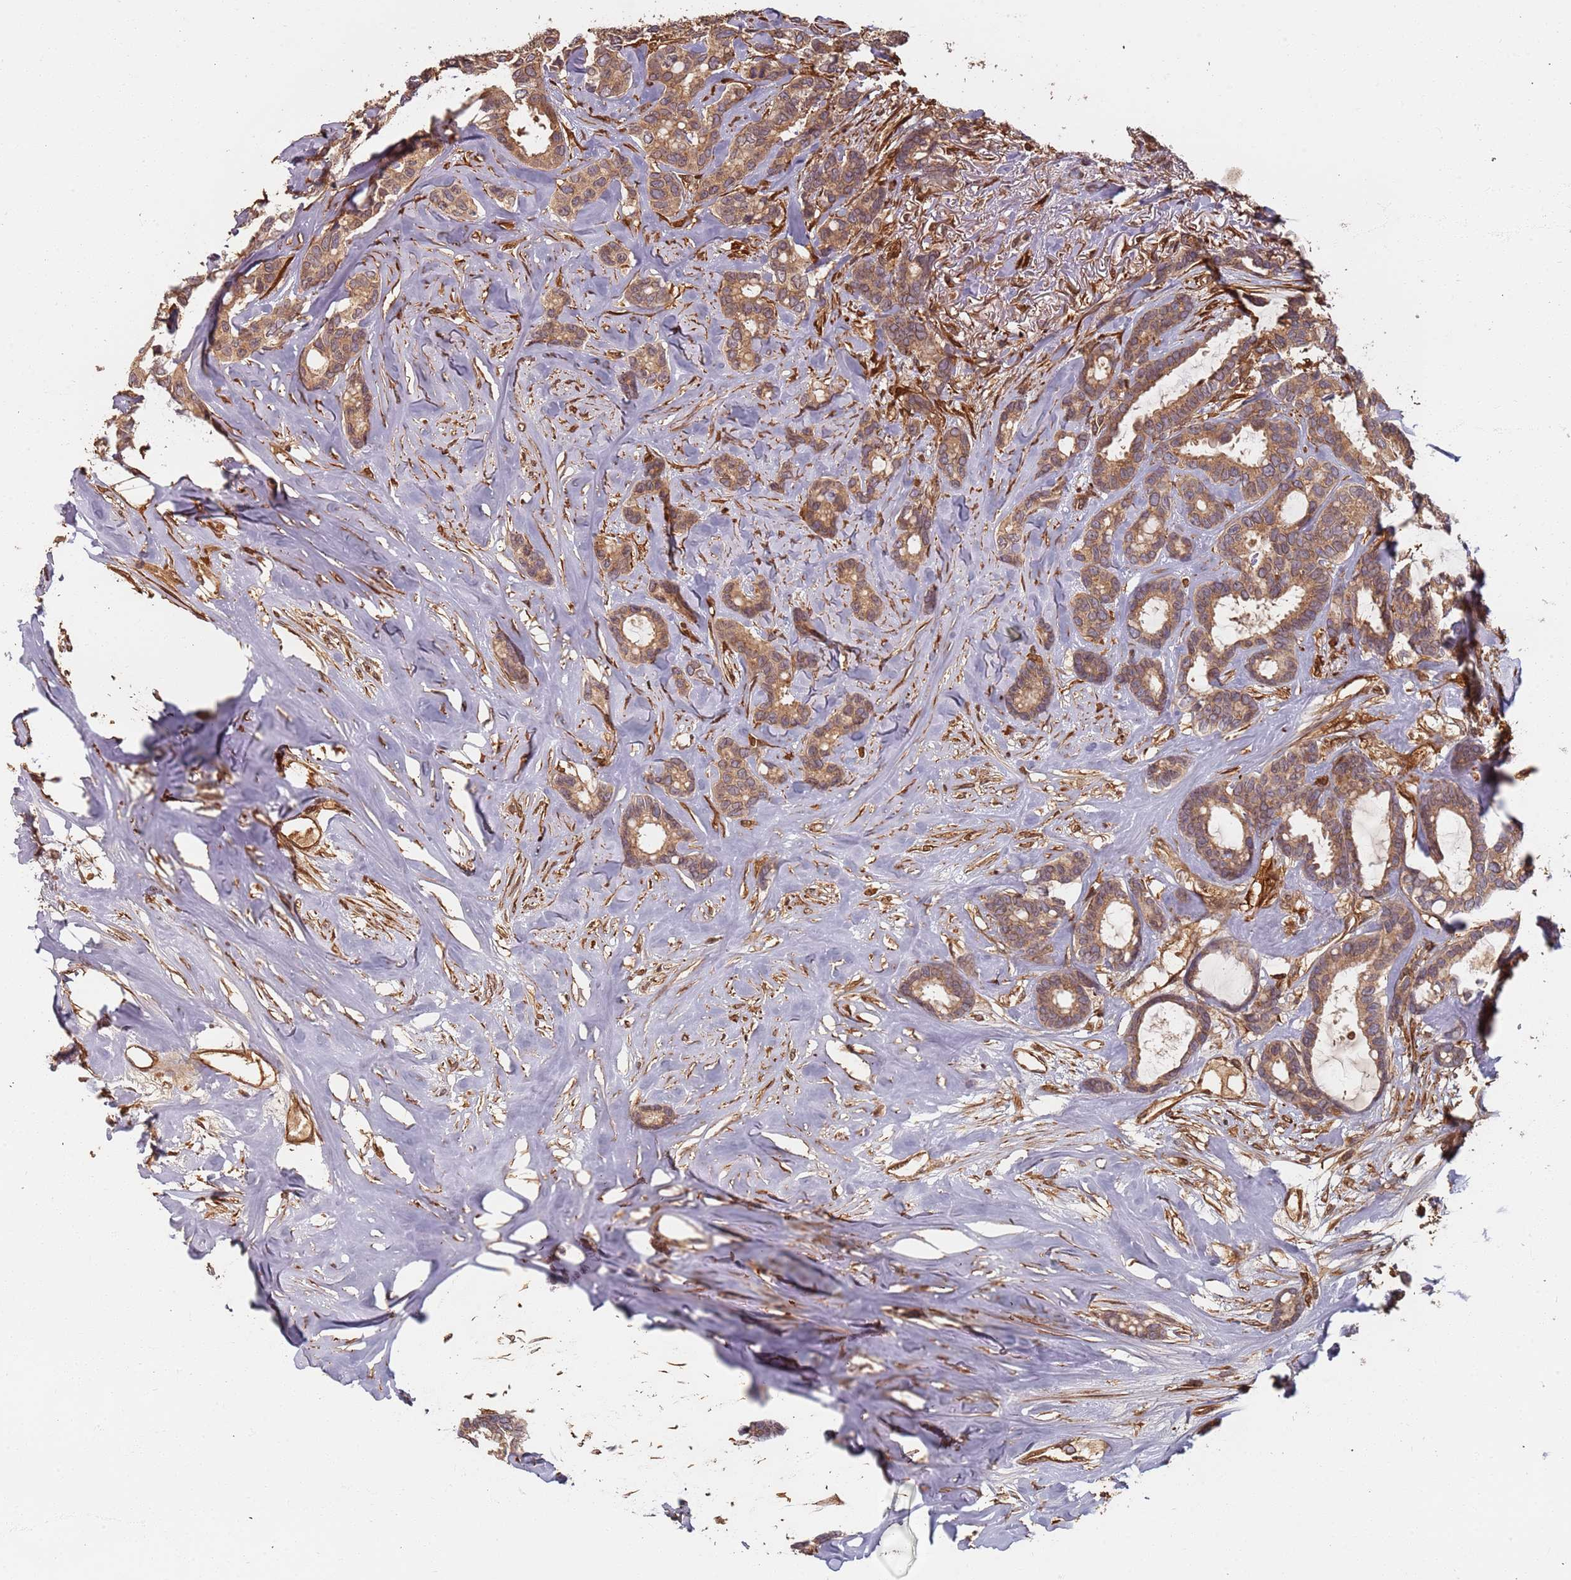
{"staining": {"intensity": "moderate", "quantity": ">75%", "location": "cytoplasmic/membranous"}, "tissue": "breast cancer", "cell_type": "Tumor cells", "image_type": "cancer", "snomed": [{"axis": "morphology", "description": "Duct carcinoma"}, {"axis": "topography", "description": "Breast"}], "caption": "Breast intraductal carcinoma stained with DAB (3,3'-diaminobenzidine) immunohistochemistry exhibits medium levels of moderate cytoplasmic/membranous staining in about >75% of tumor cells. (DAB (3,3'-diaminobenzidine) IHC with brightfield microscopy, high magnification).", "gene": "SDCCAG8", "patient": {"sex": "female", "age": 87}}